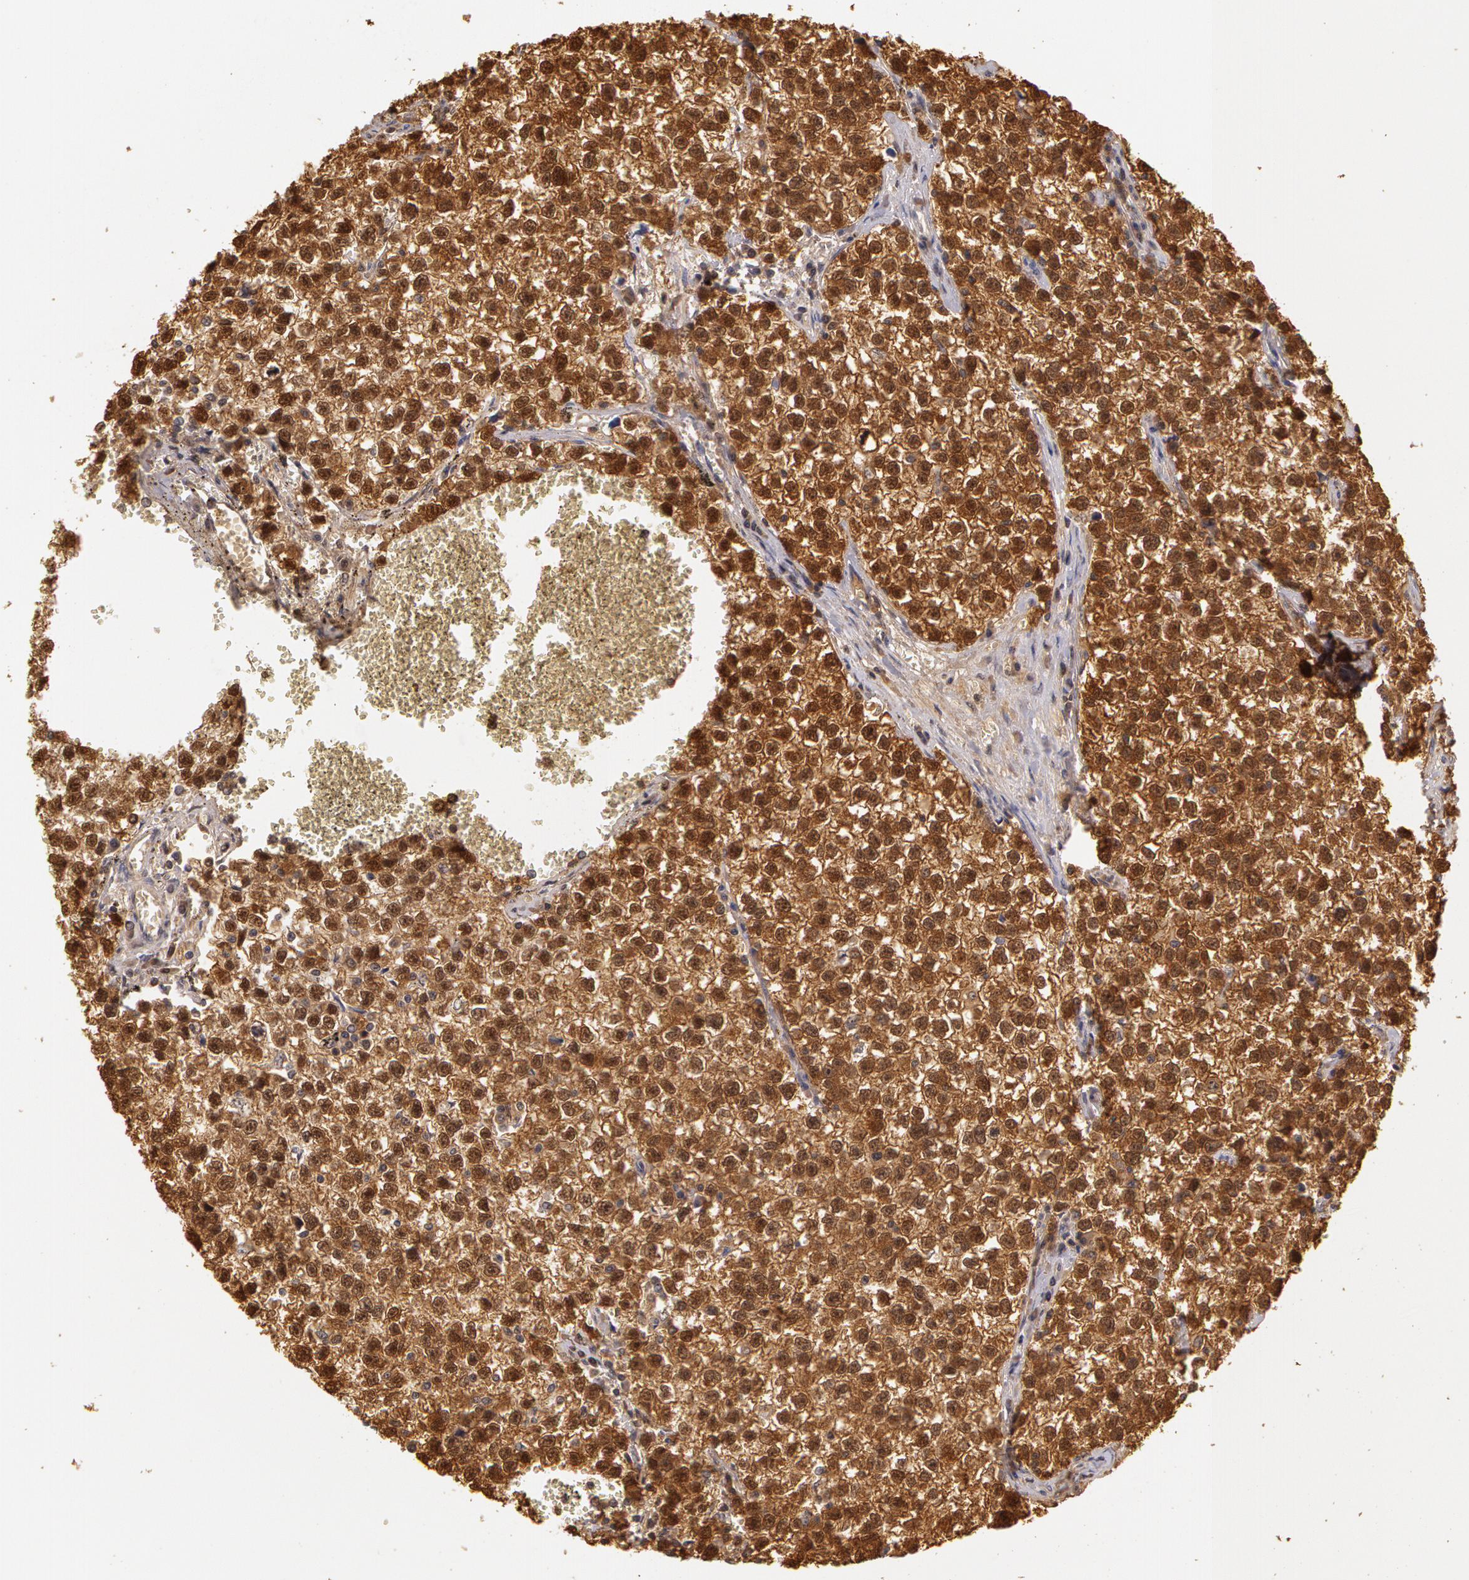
{"staining": {"intensity": "moderate", "quantity": ">75%", "location": "cytoplasmic/membranous"}, "tissue": "testis cancer", "cell_type": "Tumor cells", "image_type": "cancer", "snomed": [{"axis": "morphology", "description": "Seminoma, NOS"}, {"axis": "topography", "description": "Testis"}], "caption": "Brown immunohistochemical staining in testis cancer (seminoma) shows moderate cytoplasmic/membranous staining in approximately >75% of tumor cells.", "gene": "AHSA1", "patient": {"sex": "male", "age": 35}}